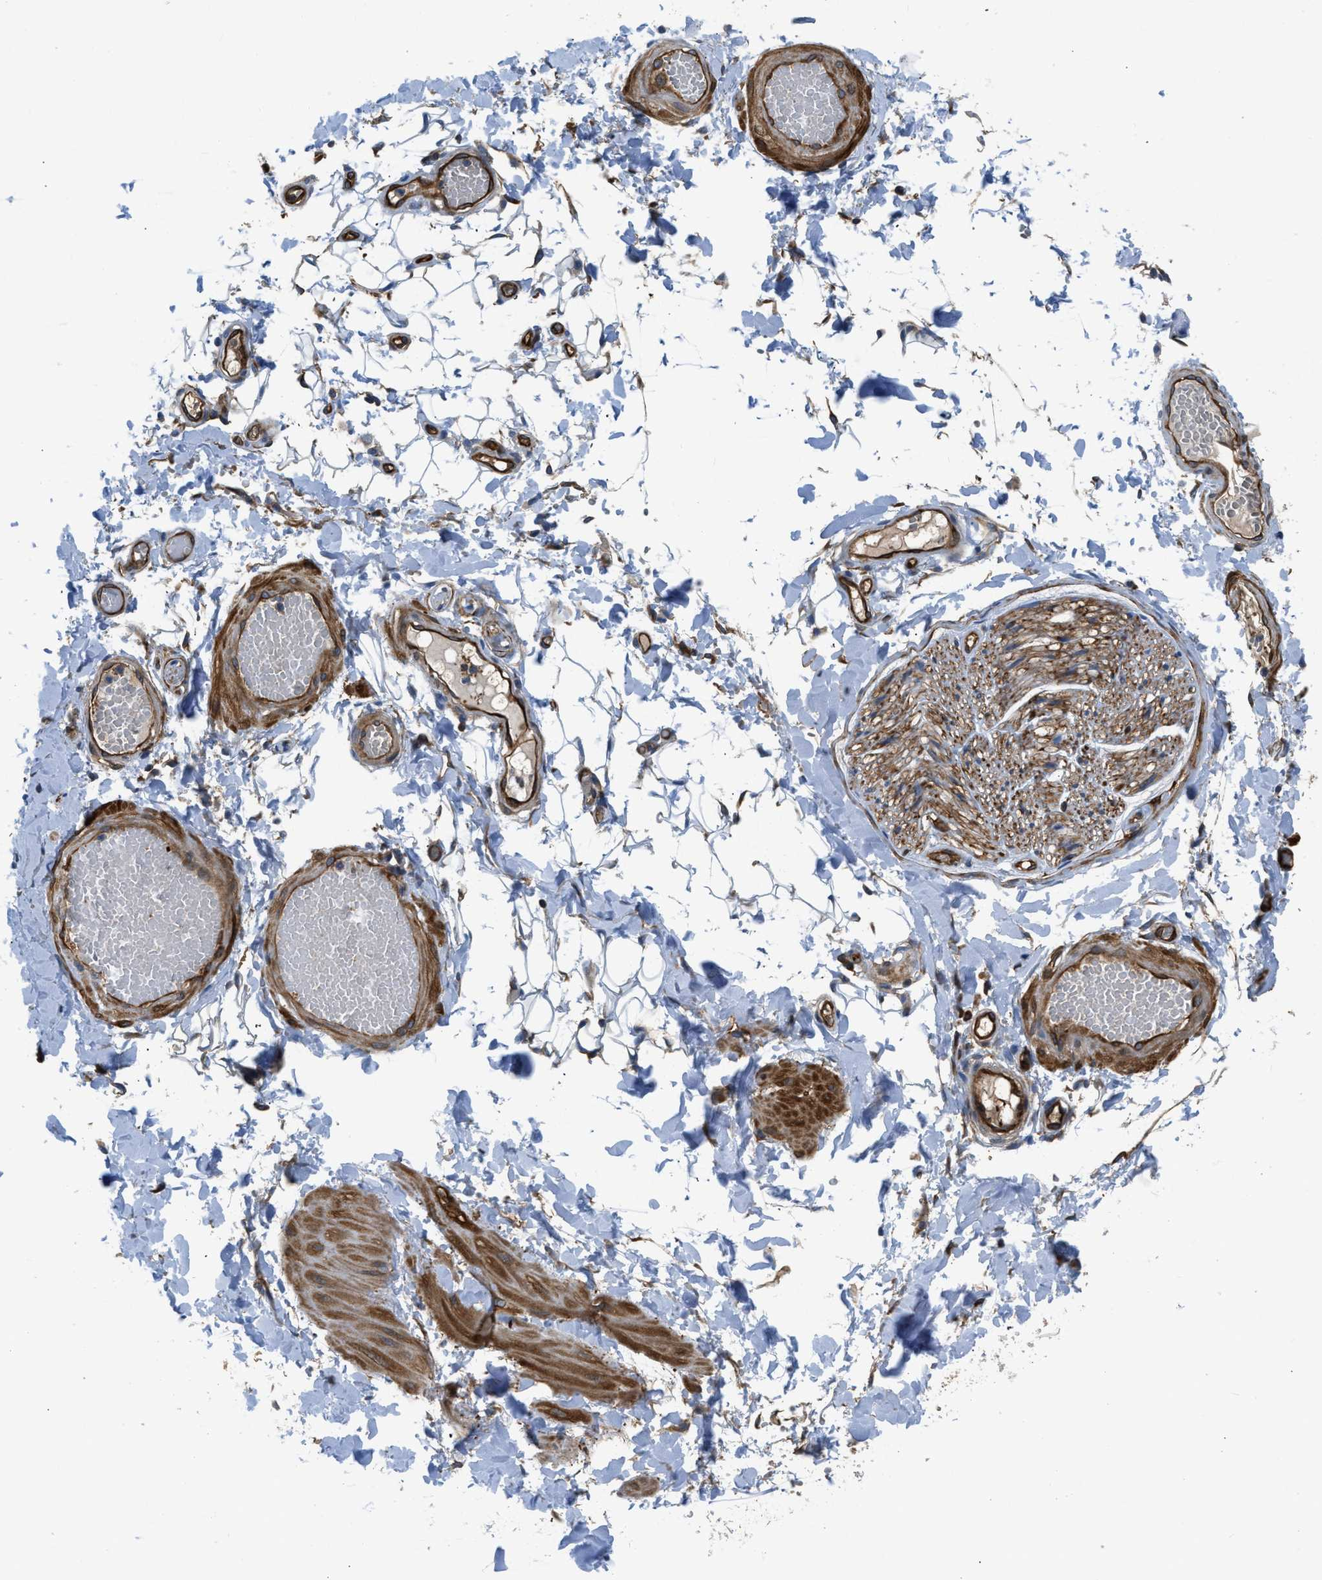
{"staining": {"intensity": "negative", "quantity": "none", "location": "none"}, "tissue": "adipose tissue", "cell_type": "Adipocytes", "image_type": "normal", "snomed": [{"axis": "morphology", "description": "Normal tissue, NOS"}, {"axis": "topography", "description": "Adipose tissue"}, {"axis": "topography", "description": "Vascular tissue"}, {"axis": "topography", "description": "Peripheral nerve tissue"}], "caption": "An immunohistochemistry histopathology image of unremarkable adipose tissue is shown. There is no staining in adipocytes of adipose tissue. Nuclei are stained in blue.", "gene": "PFKP", "patient": {"sex": "male", "age": 25}}